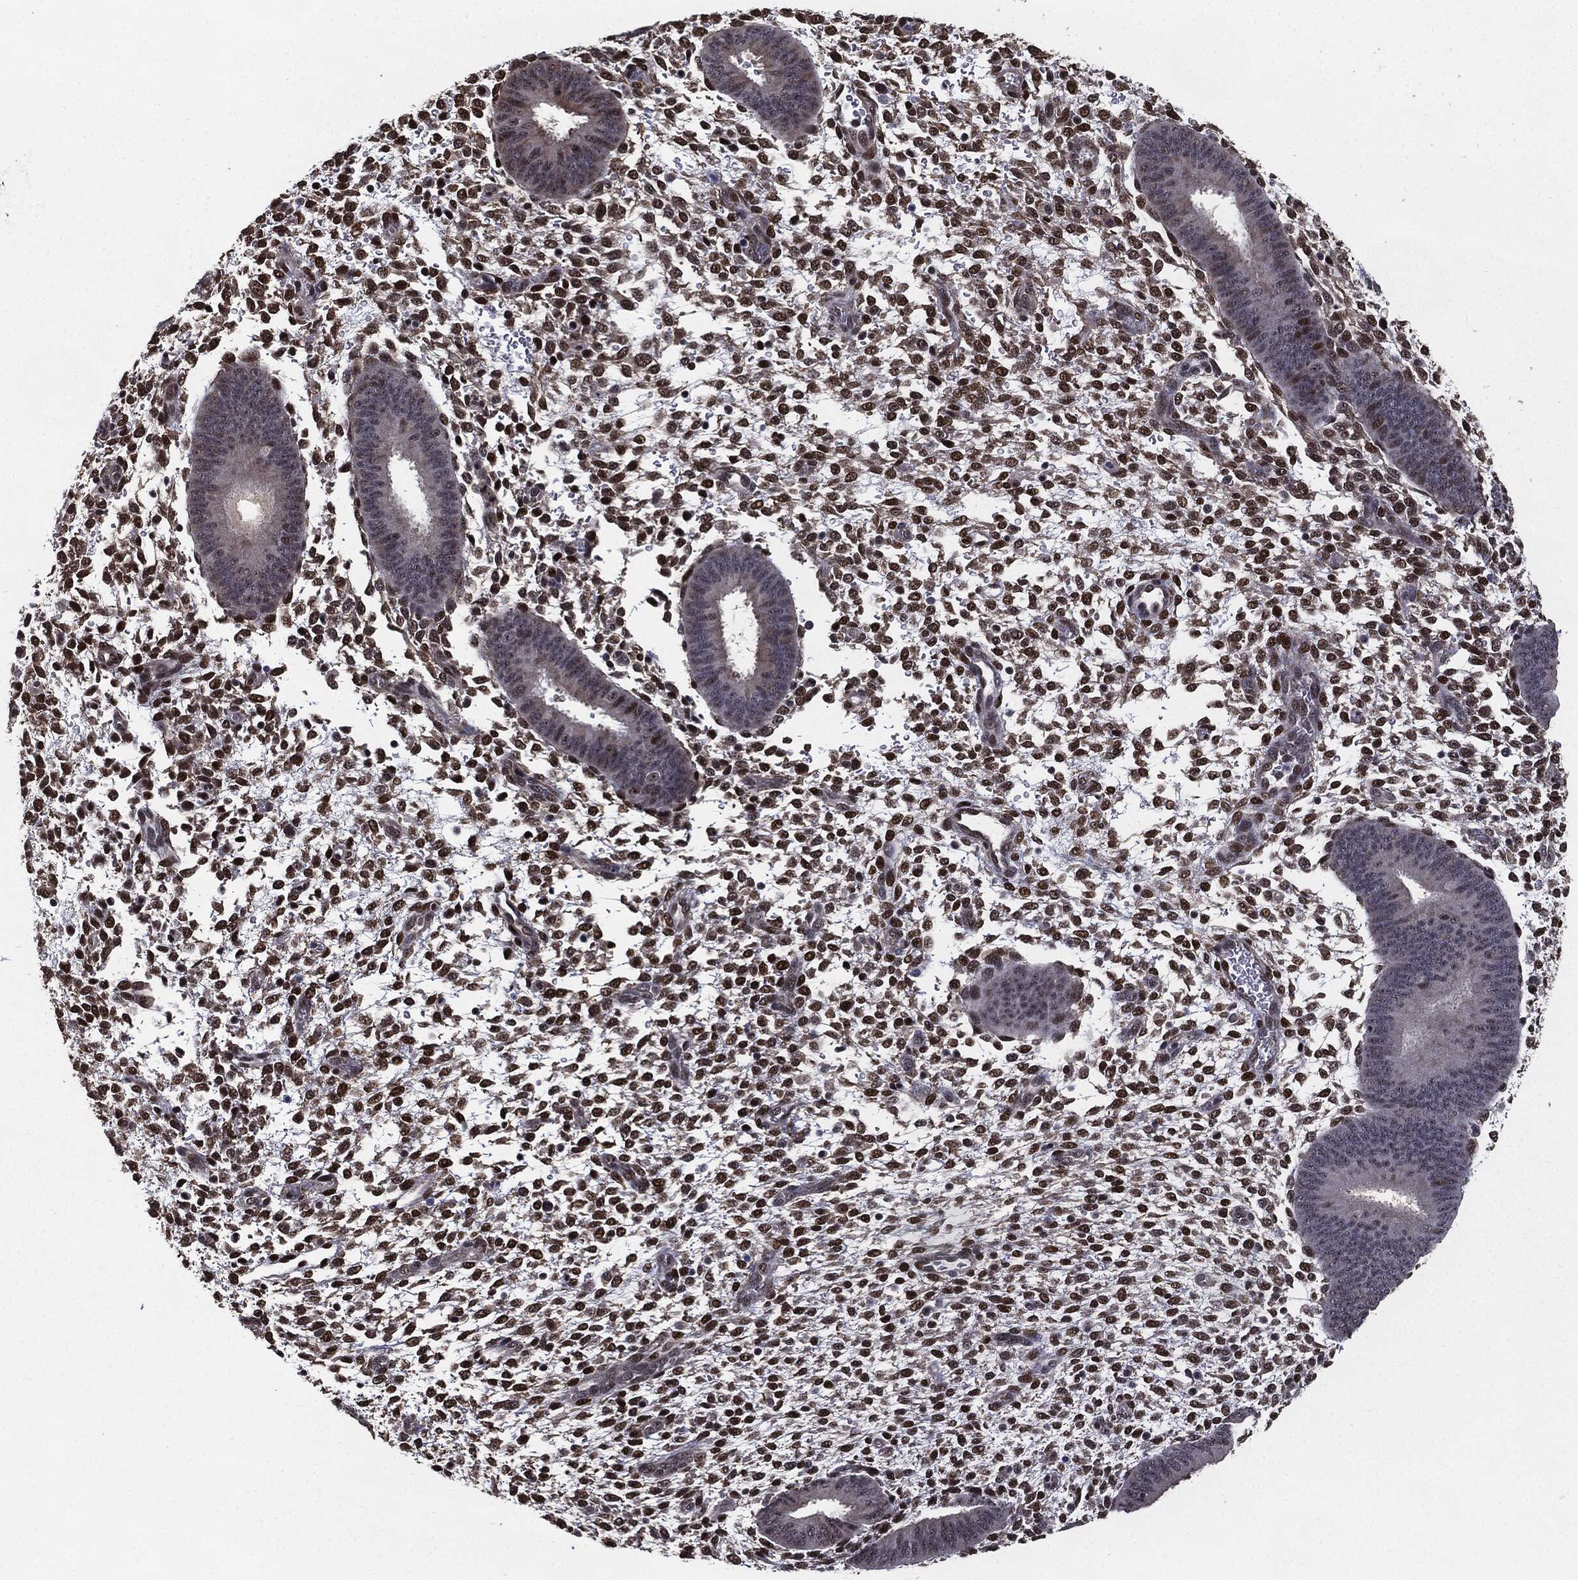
{"staining": {"intensity": "strong", "quantity": "25%-75%", "location": "nuclear"}, "tissue": "endometrium", "cell_type": "Cells in endometrial stroma", "image_type": "normal", "snomed": [{"axis": "morphology", "description": "Normal tissue, NOS"}, {"axis": "topography", "description": "Endometrium"}], "caption": "Protein analysis of normal endometrium demonstrates strong nuclear expression in about 25%-75% of cells in endometrial stroma.", "gene": "JUN", "patient": {"sex": "female", "age": 39}}